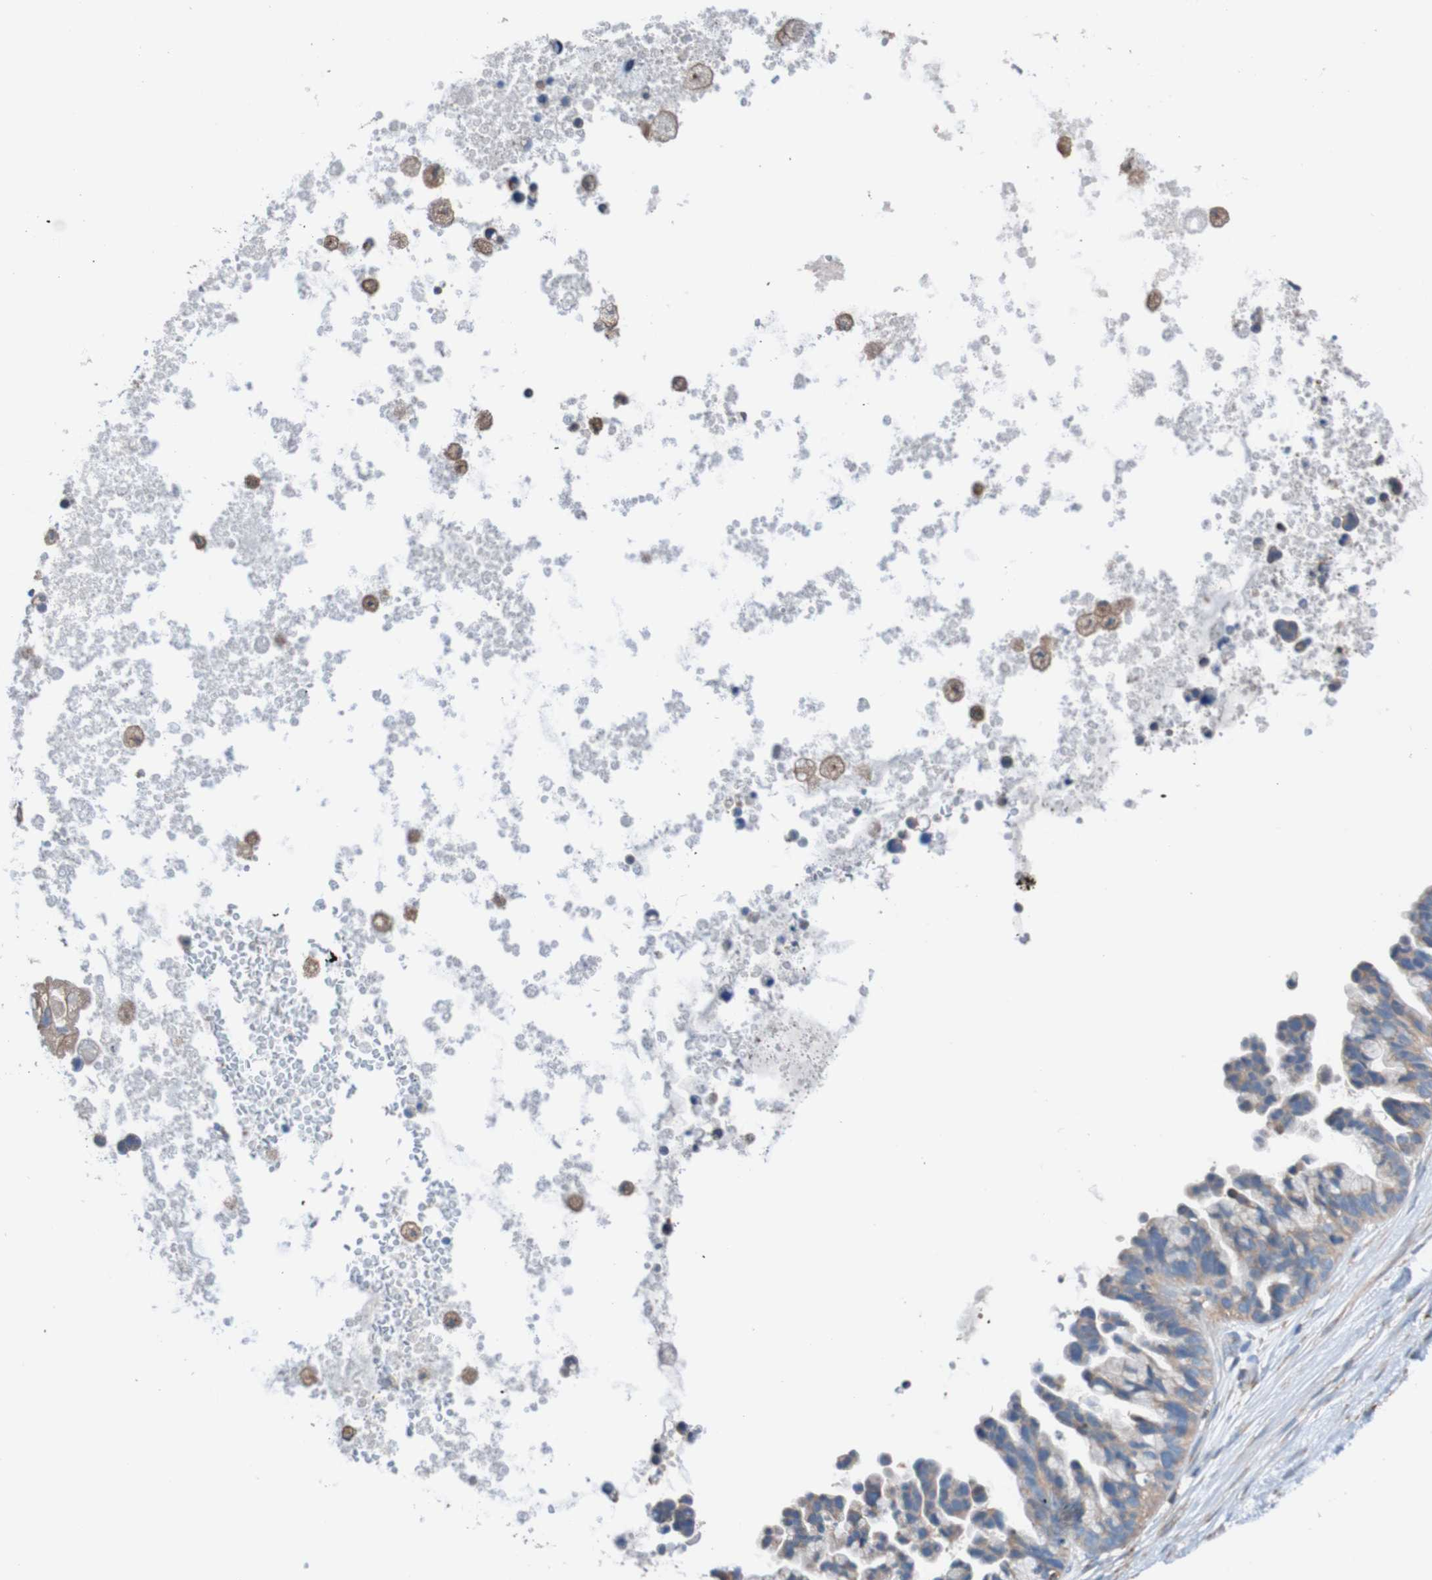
{"staining": {"intensity": "moderate", "quantity": ">75%", "location": "cytoplasmic/membranous"}, "tissue": "ovarian cancer", "cell_type": "Tumor cells", "image_type": "cancer", "snomed": [{"axis": "morphology", "description": "Cystadenocarcinoma, serous, NOS"}, {"axis": "topography", "description": "Ovary"}], "caption": "Immunohistochemistry (IHC) (DAB (3,3'-diaminobenzidine)) staining of human serous cystadenocarcinoma (ovarian) displays moderate cytoplasmic/membranous protein staining in about >75% of tumor cells. The protein of interest is shown in brown color, while the nuclei are stained blue.", "gene": "MINAR1", "patient": {"sex": "female", "age": 56}}